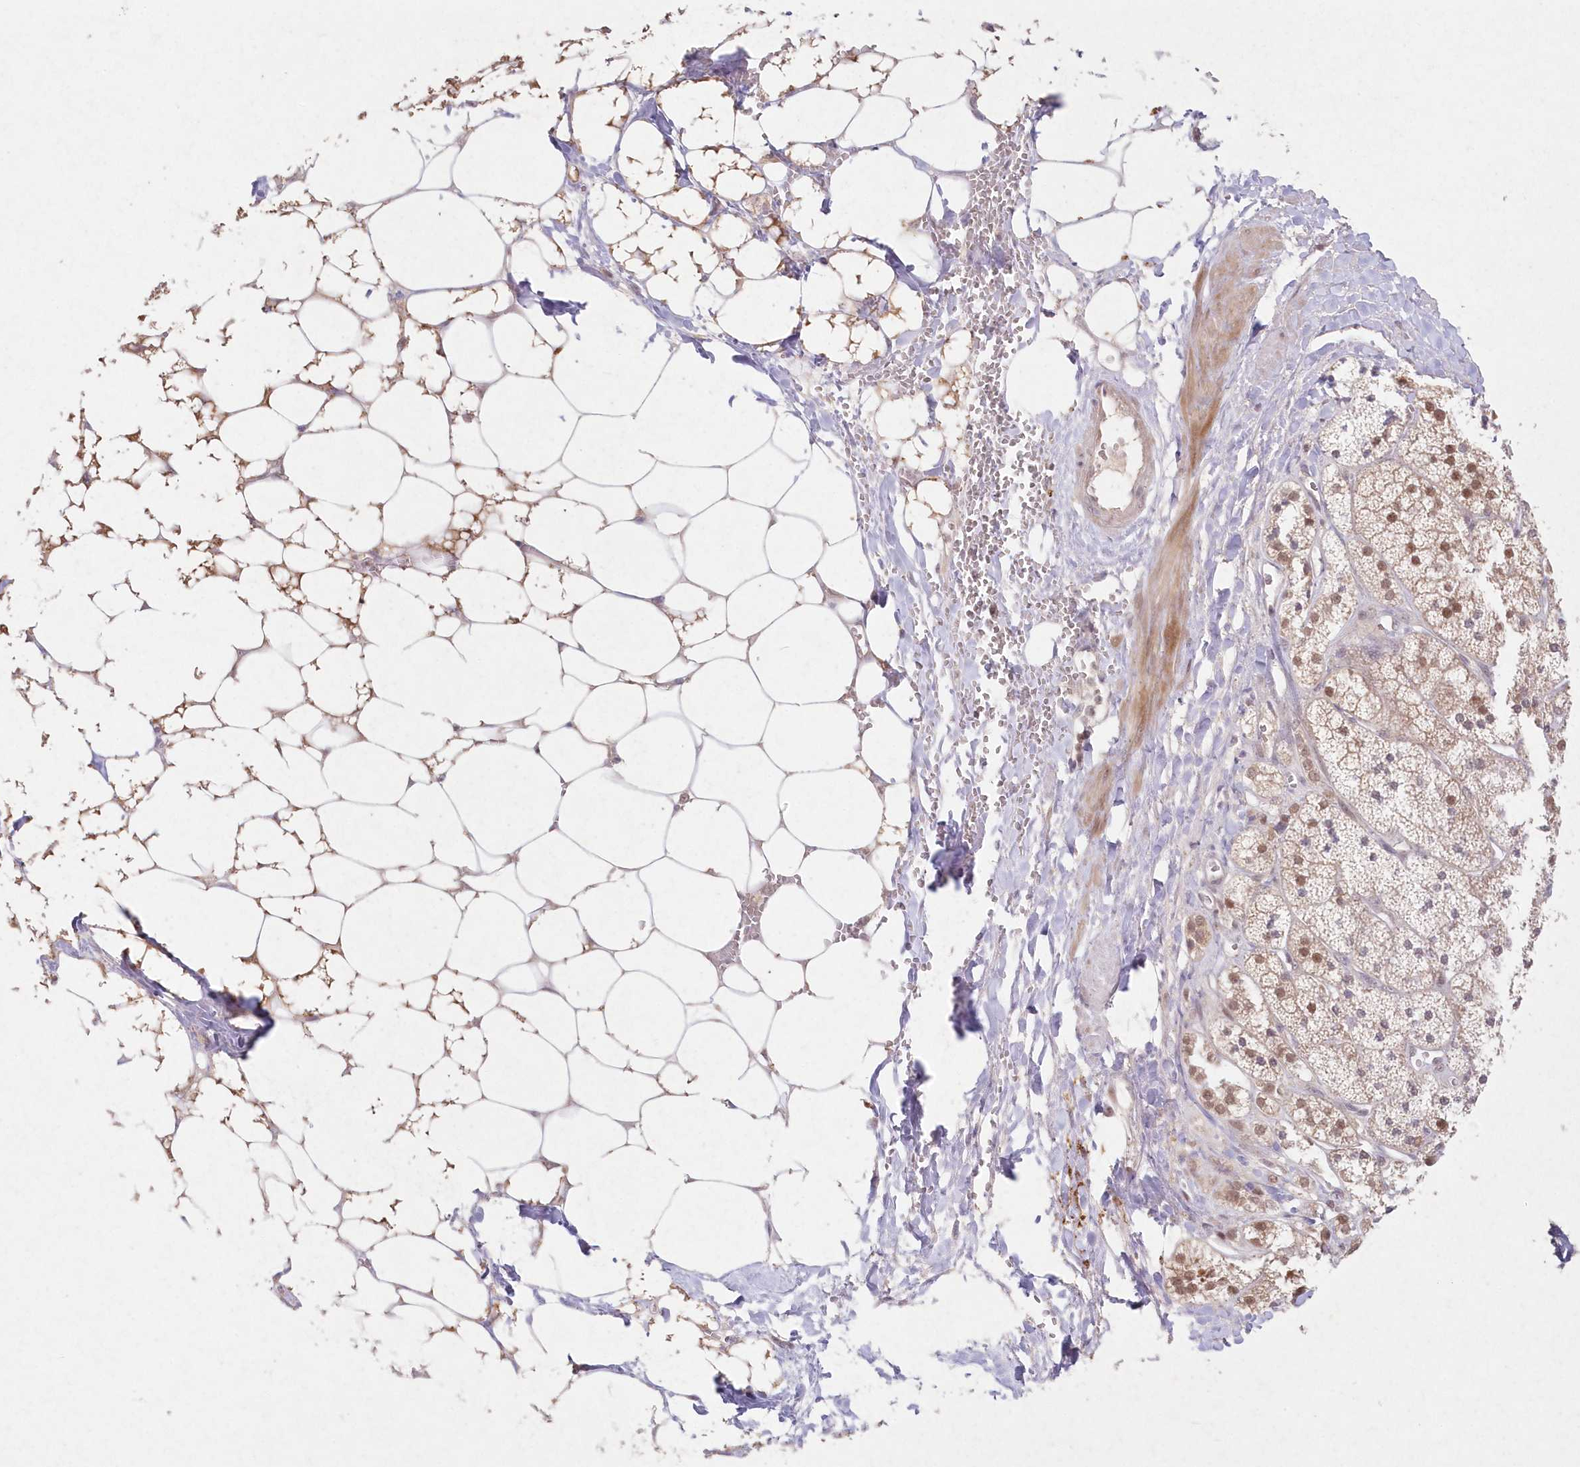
{"staining": {"intensity": "moderate", "quantity": ">75%", "location": "cytoplasmic/membranous,nuclear"}, "tissue": "adrenal gland", "cell_type": "Glandular cells", "image_type": "normal", "snomed": [{"axis": "morphology", "description": "Normal tissue, NOS"}, {"axis": "topography", "description": "Adrenal gland"}], "caption": "Protein expression by IHC reveals moderate cytoplasmic/membranous,nuclear staining in about >75% of glandular cells in normal adrenal gland.", "gene": "ASCC1", "patient": {"sex": "male", "age": 56}}